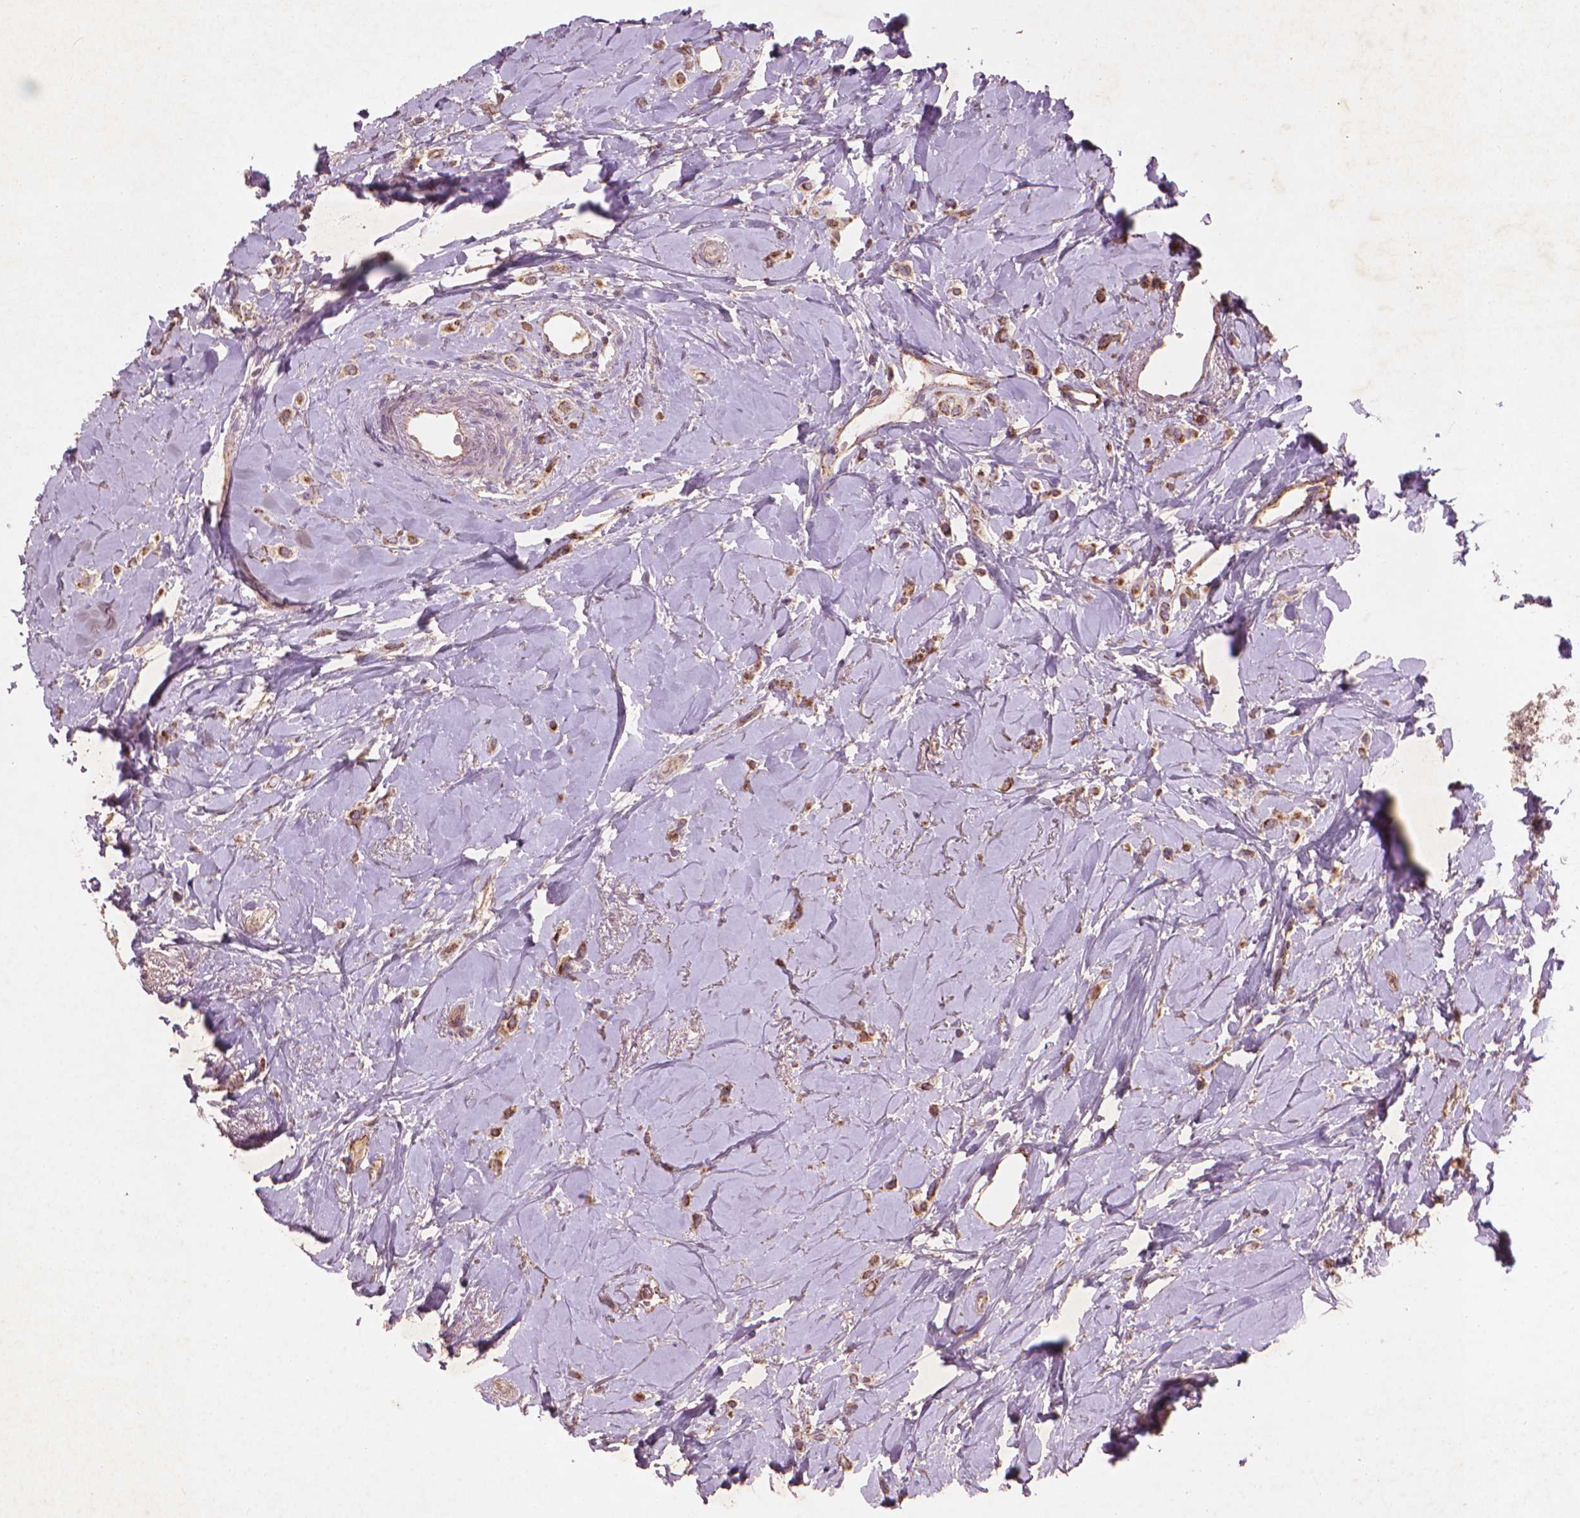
{"staining": {"intensity": "moderate", "quantity": ">75%", "location": "cytoplasmic/membranous"}, "tissue": "breast cancer", "cell_type": "Tumor cells", "image_type": "cancer", "snomed": [{"axis": "morphology", "description": "Lobular carcinoma"}, {"axis": "topography", "description": "Breast"}], "caption": "Breast cancer (lobular carcinoma) stained with IHC exhibits moderate cytoplasmic/membranous positivity in approximately >75% of tumor cells.", "gene": "NLRX1", "patient": {"sex": "female", "age": 66}}